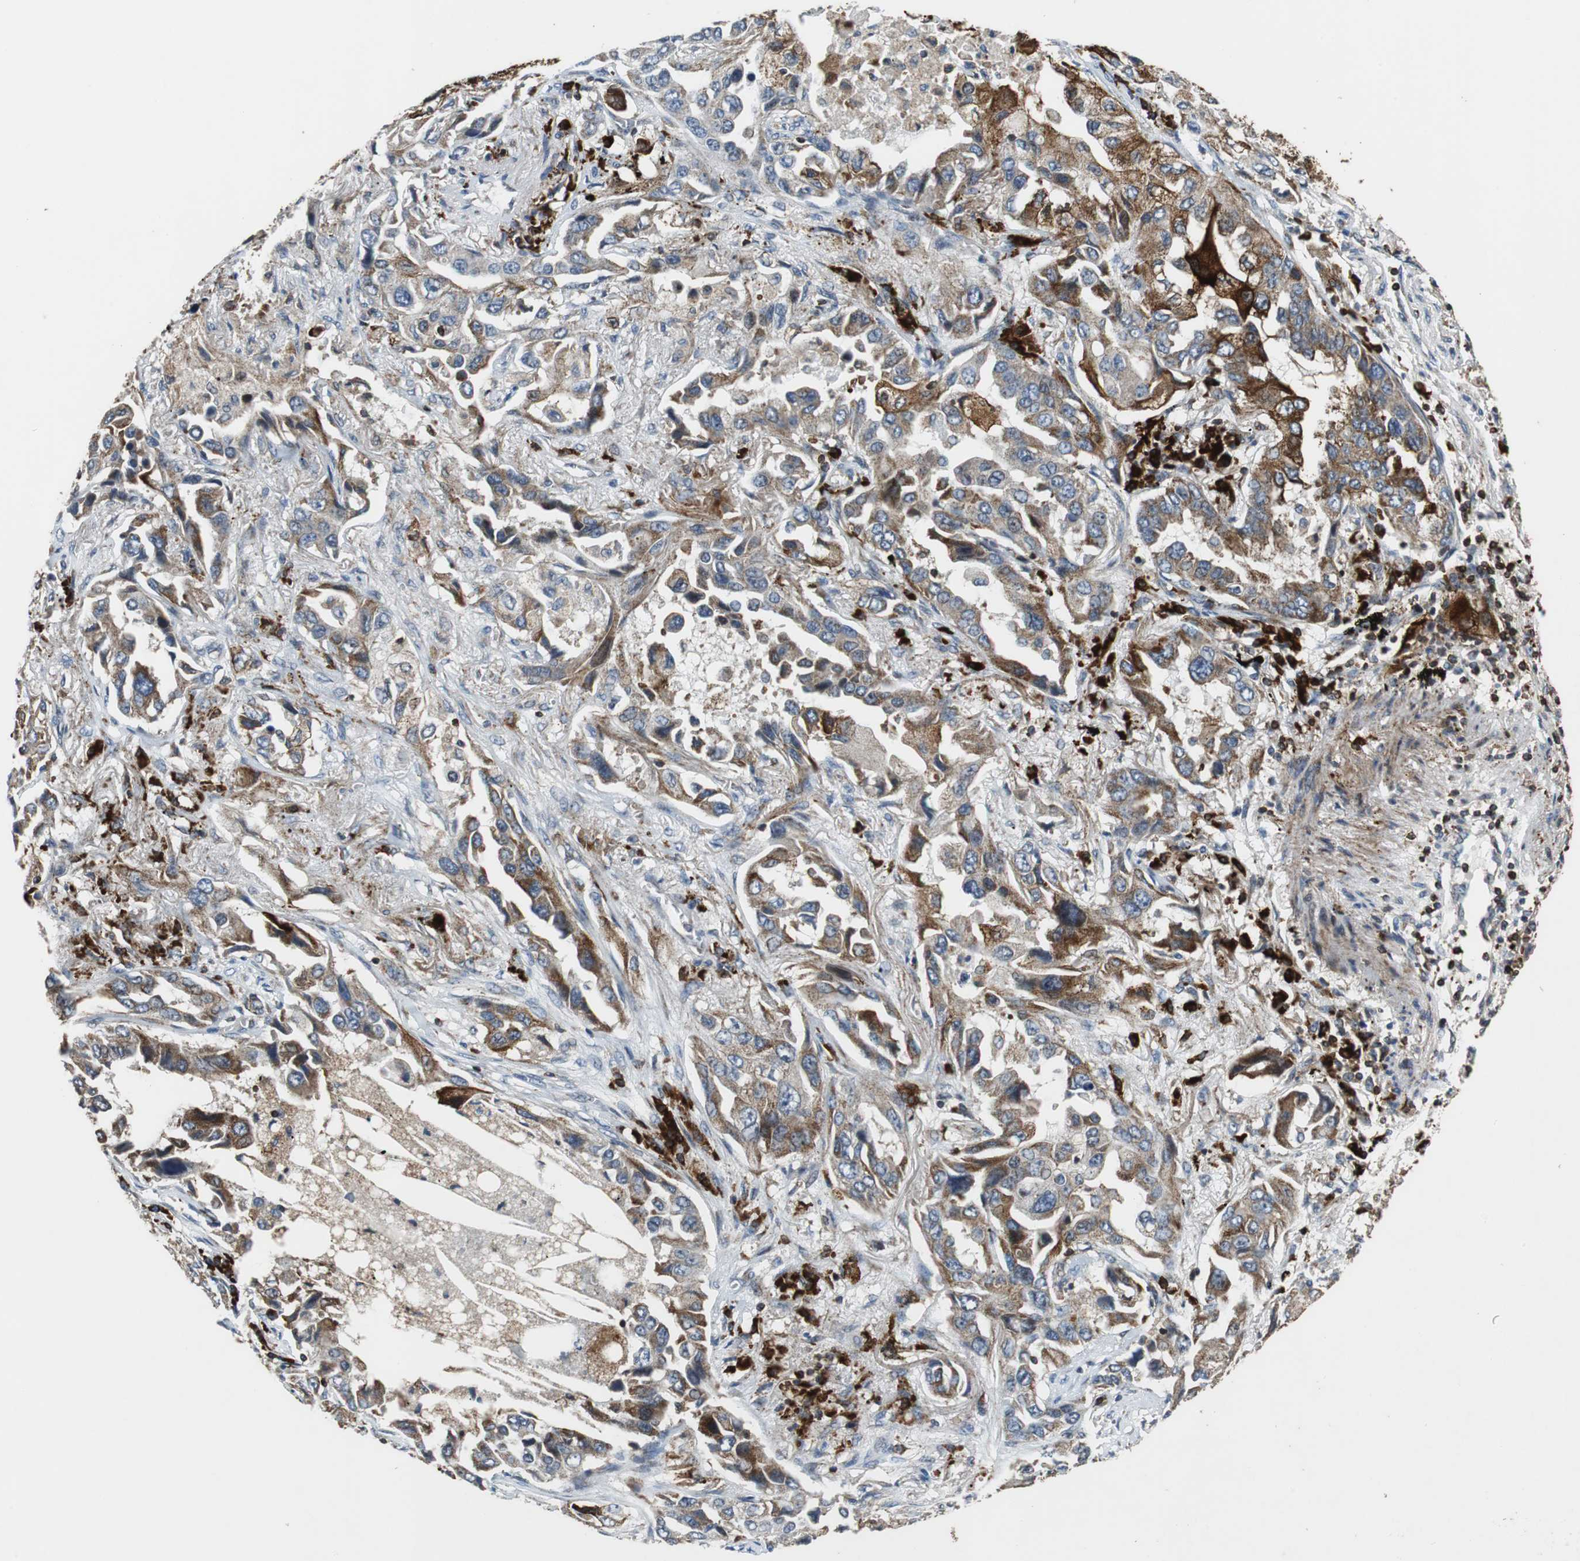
{"staining": {"intensity": "strong", "quantity": ">75%", "location": "cytoplasmic/membranous"}, "tissue": "lung cancer", "cell_type": "Tumor cells", "image_type": "cancer", "snomed": [{"axis": "morphology", "description": "Adenocarcinoma, NOS"}, {"axis": "topography", "description": "Lung"}], "caption": "Protein expression analysis of human adenocarcinoma (lung) reveals strong cytoplasmic/membranous positivity in about >75% of tumor cells.", "gene": "TUBA4A", "patient": {"sex": "female", "age": 65}}